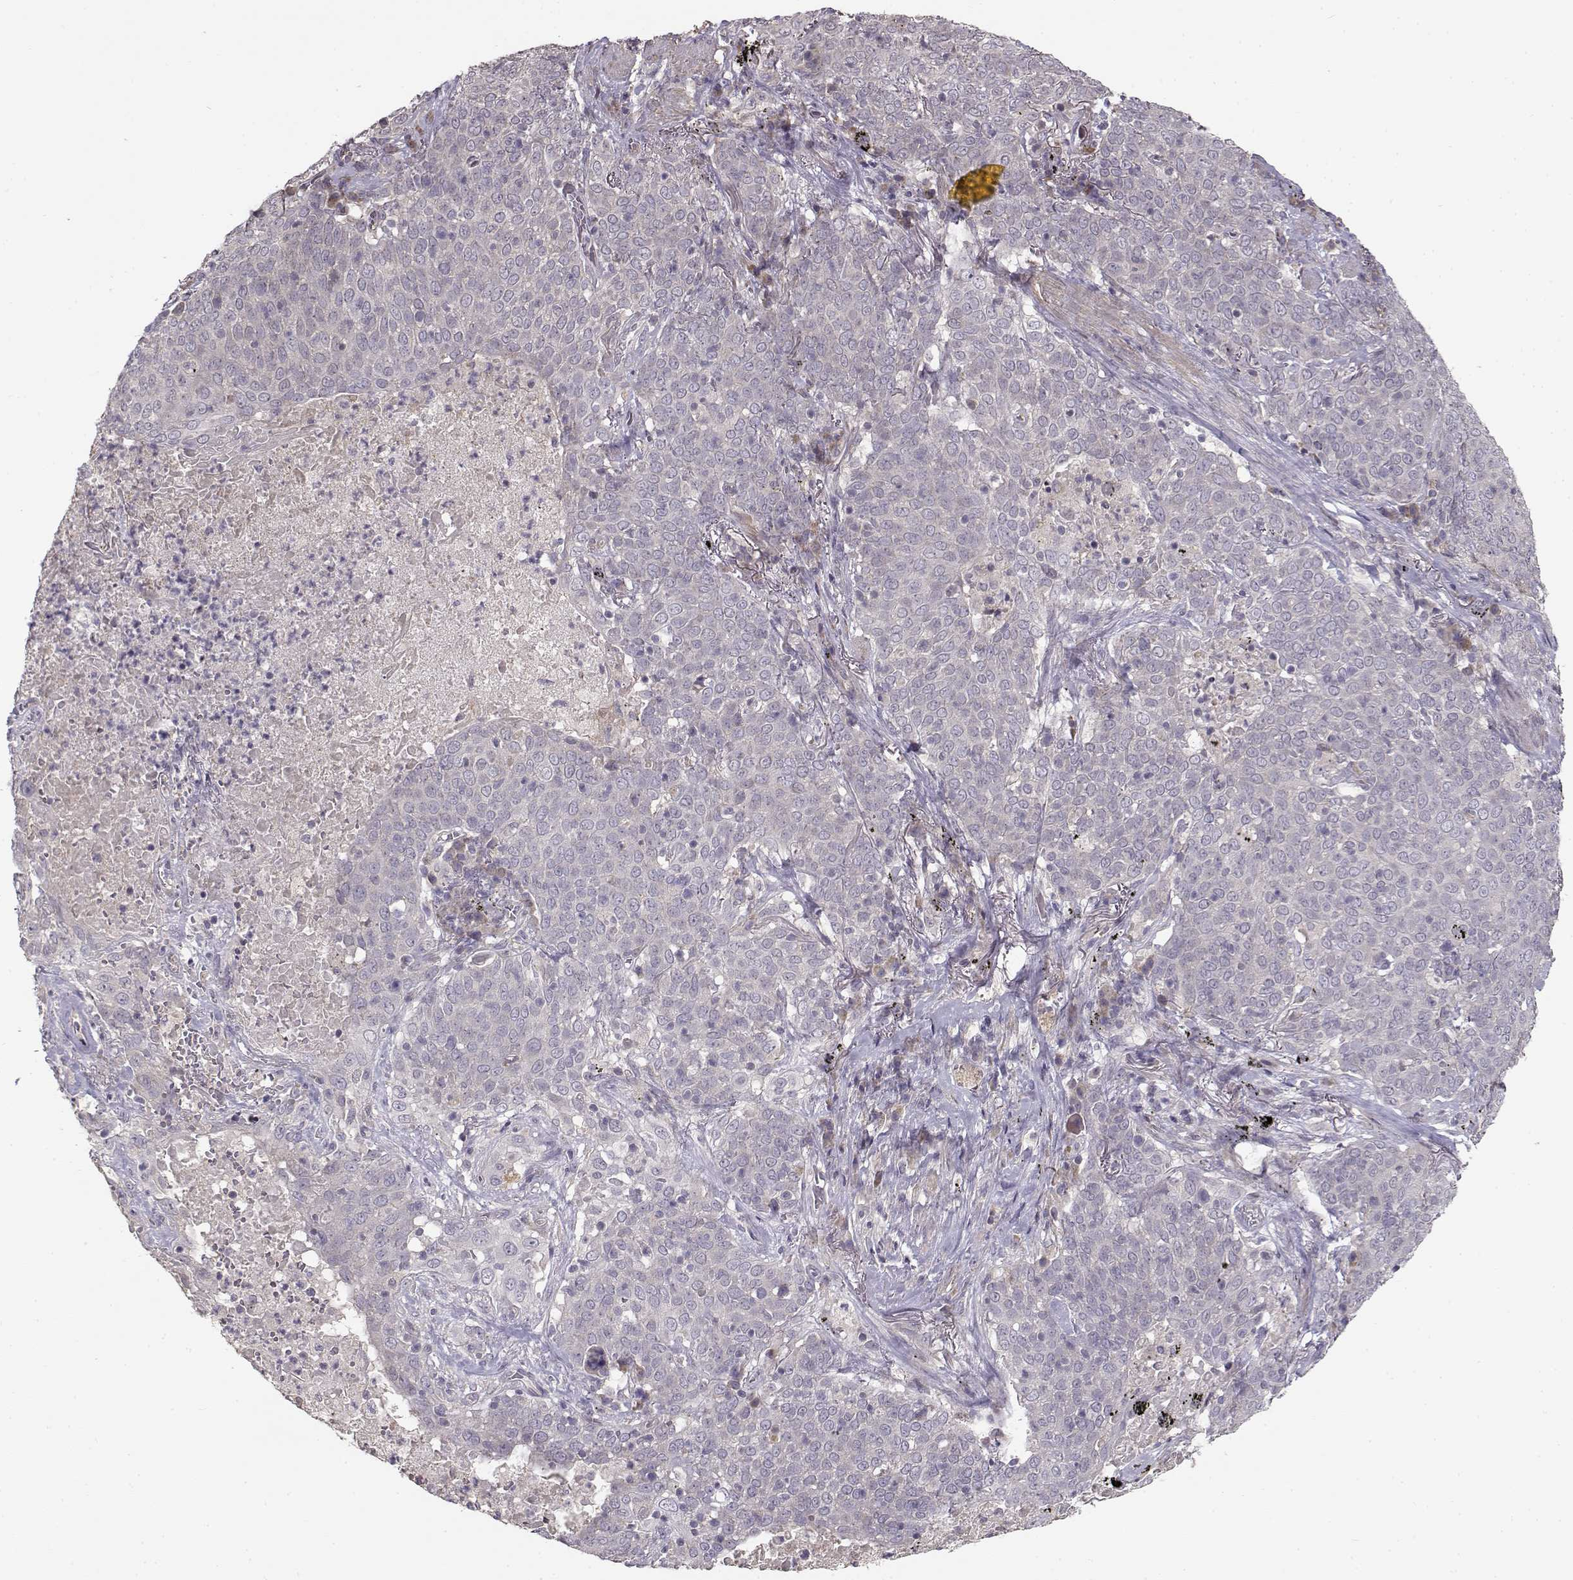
{"staining": {"intensity": "negative", "quantity": "none", "location": "none"}, "tissue": "lung cancer", "cell_type": "Tumor cells", "image_type": "cancer", "snomed": [{"axis": "morphology", "description": "Squamous cell carcinoma, NOS"}, {"axis": "topography", "description": "Lung"}], "caption": "Immunohistochemistry (IHC) of lung cancer demonstrates no staining in tumor cells. (DAB immunohistochemistry visualized using brightfield microscopy, high magnification).", "gene": "ENTPD8", "patient": {"sex": "male", "age": 82}}